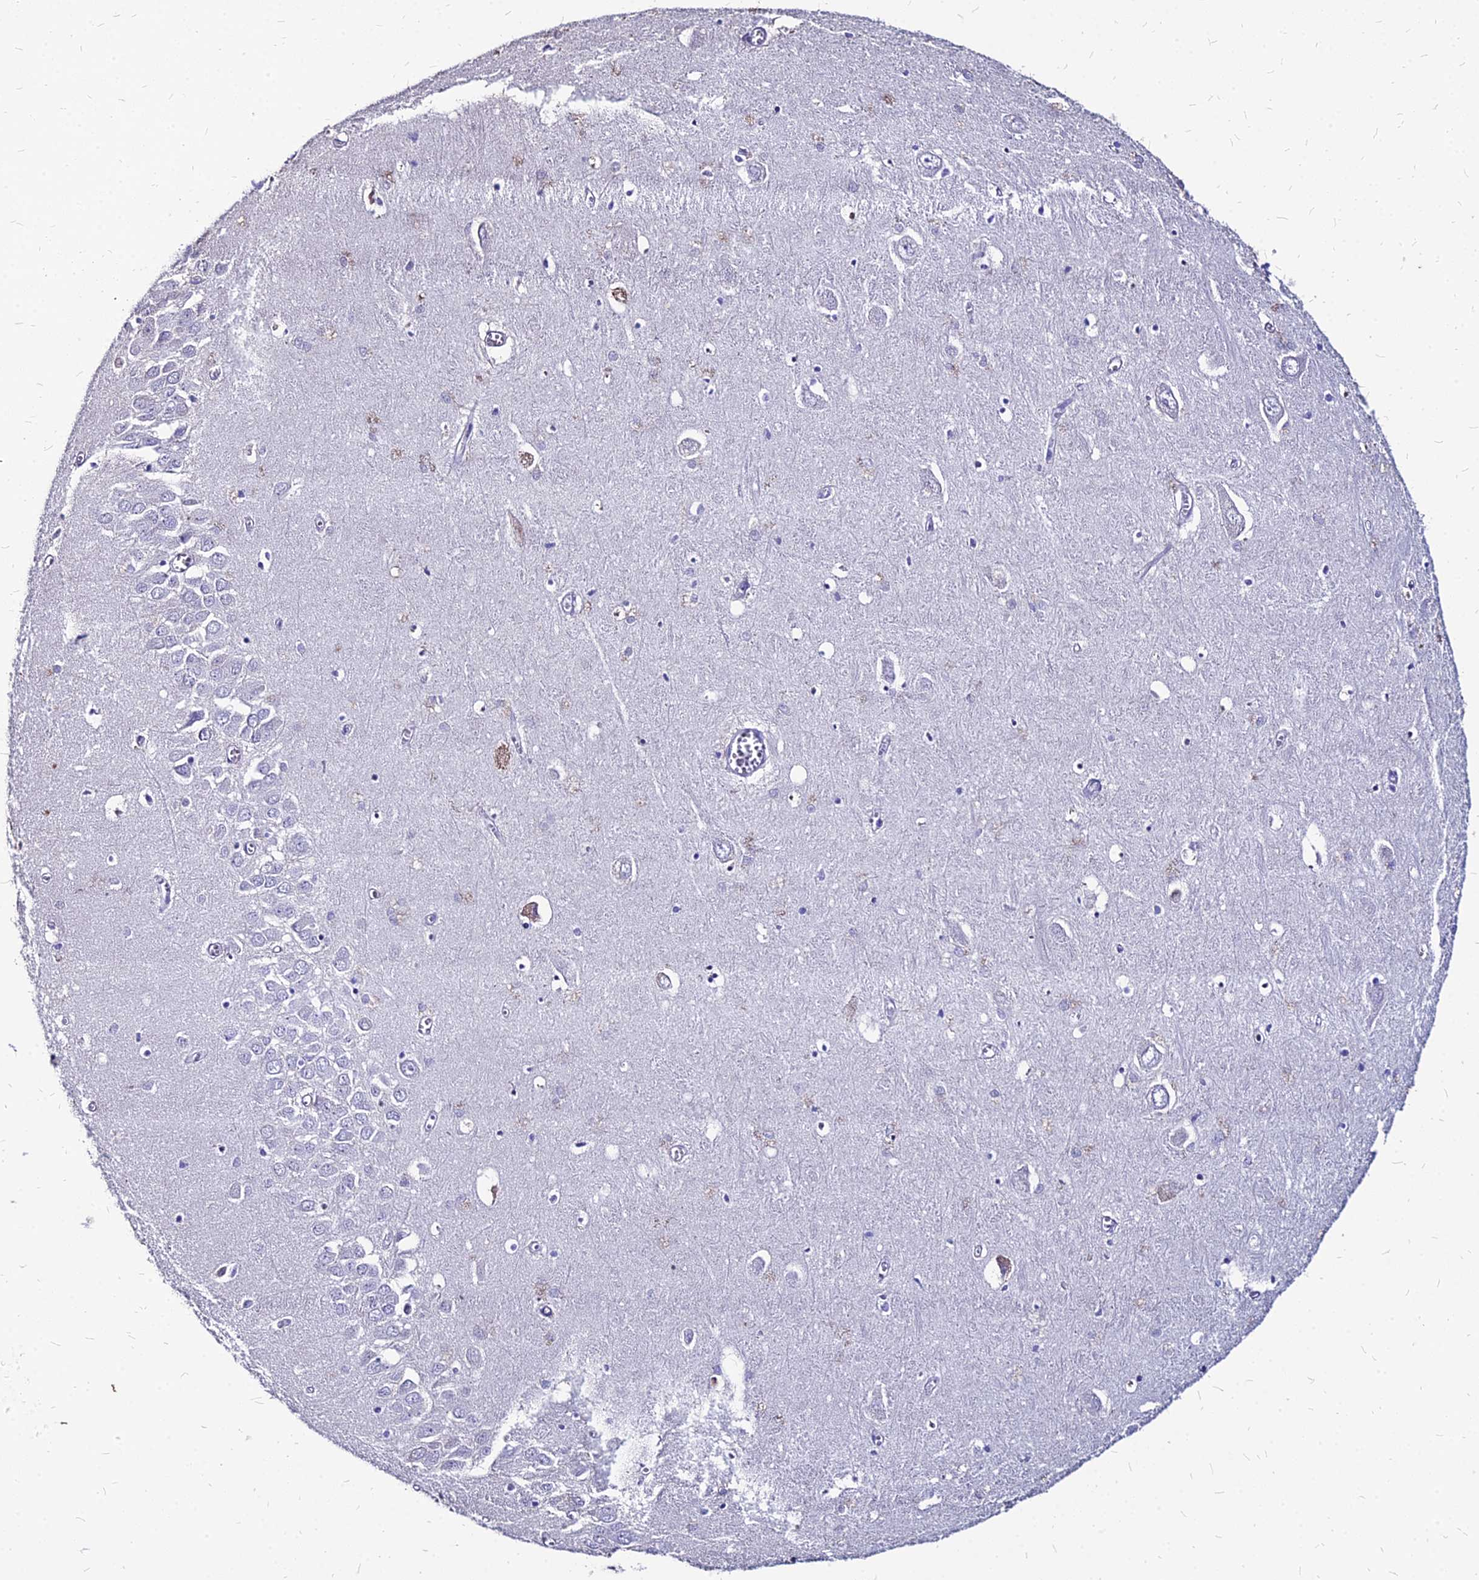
{"staining": {"intensity": "negative", "quantity": "none", "location": "none"}, "tissue": "hippocampus", "cell_type": "Glial cells", "image_type": "normal", "snomed": [{"axis": "morphology", "description": "Normal tissue, NOS"}, {"axis": "topography", "description": "Hippocampus"}], "caption": "Immunohistochemical staining of normal hippocampus exhibits no significant staining in glial cells.", "gene": "NME5", "patient": {"sex": "male", "age": 70}}